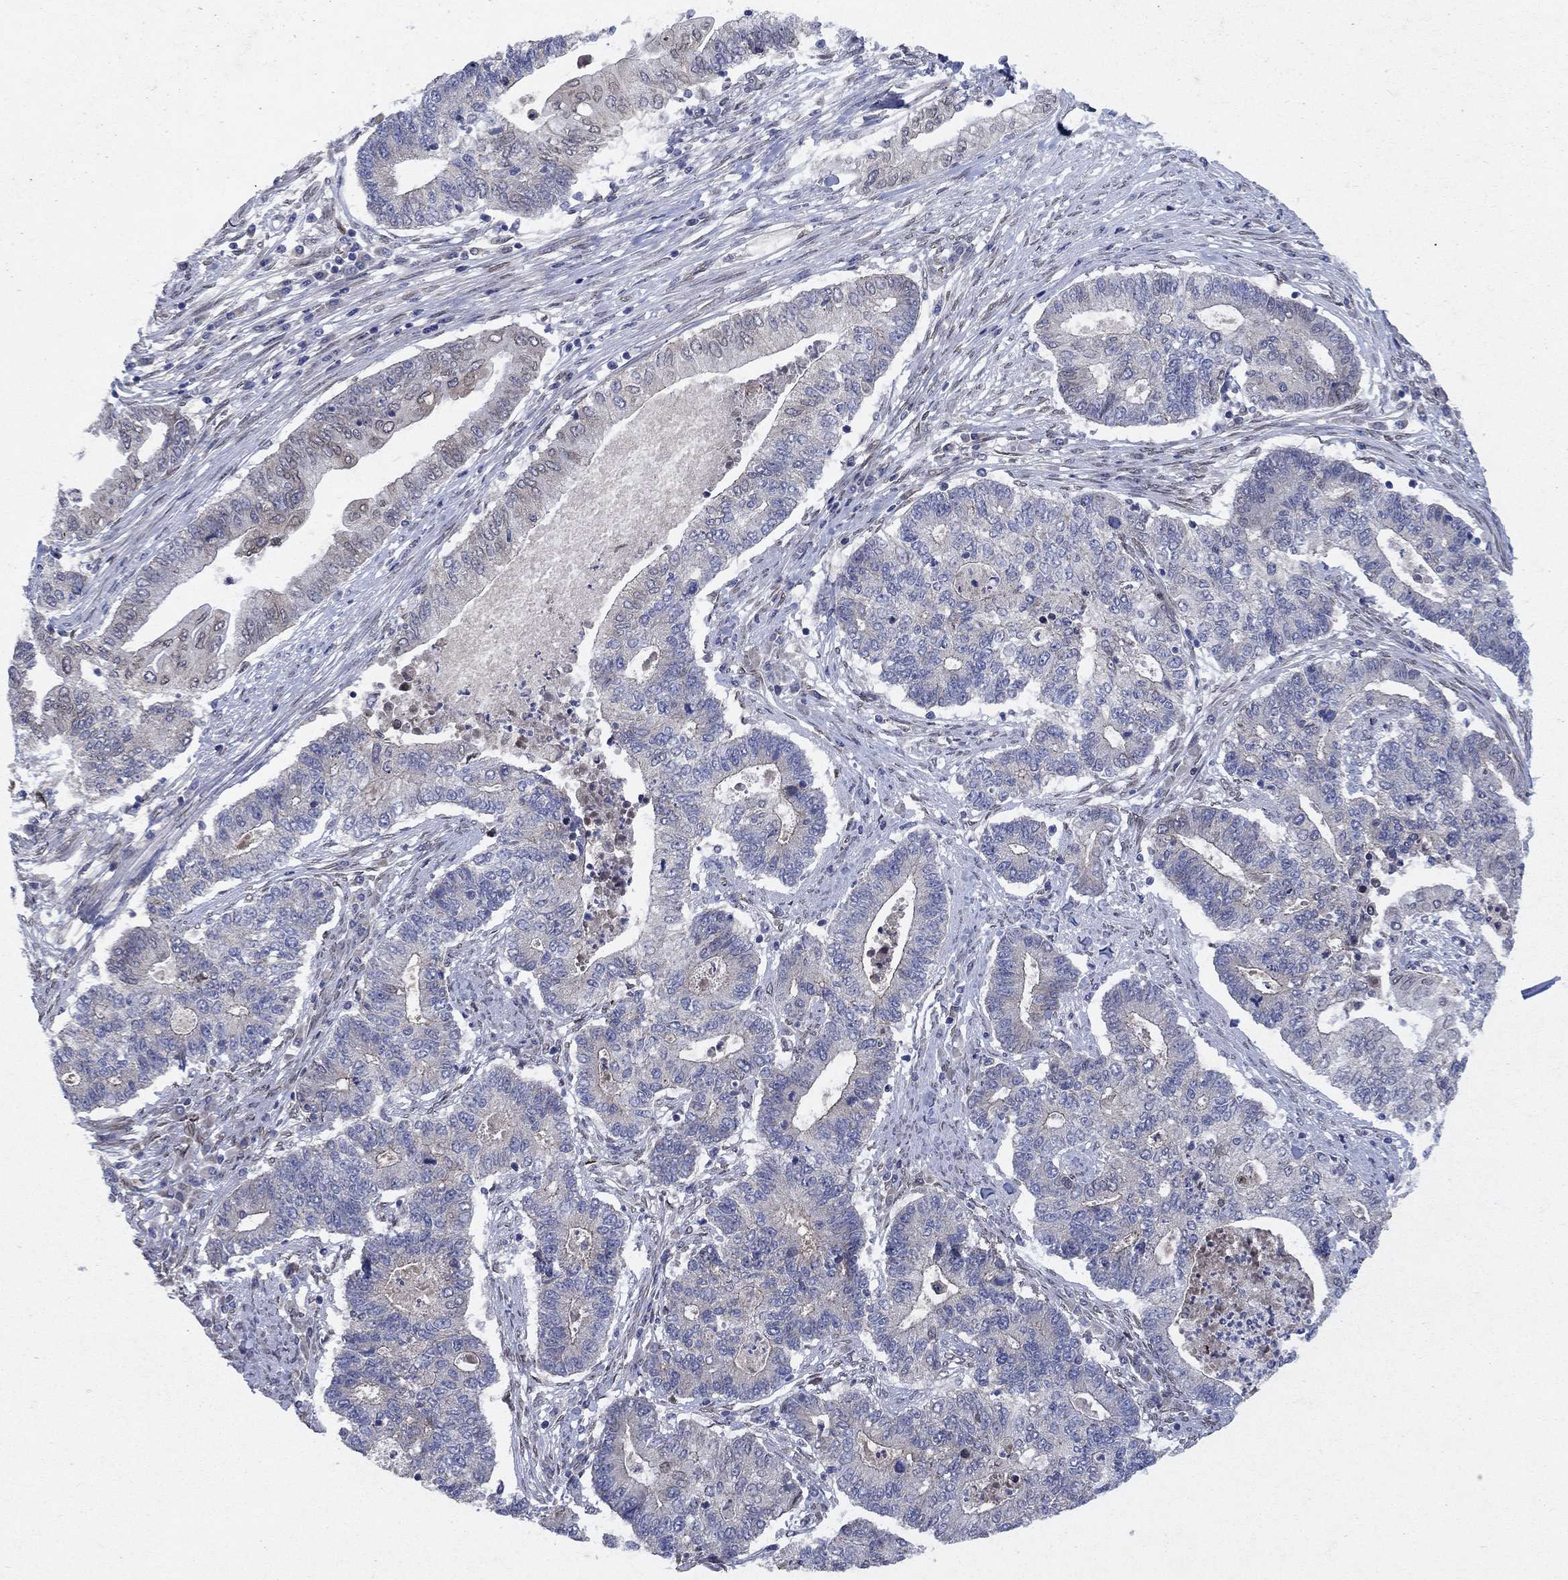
{"staining": {"intensity": "negative", "quantity": "none", "location": "none"}, "tissue": "endometrial cancer", "cell_type": "Tumor cells", "image_type": "cancer", "snomed": [{"axis": "morphology", "description": "Adenocarcinoma, NOS"}, {"axis": "topography", "description": "Uterus"}, {"axis": "topography", "description": "Endometrium"}], "caption": "DAB immunohistochemical staining of human endometrial cancer (adenocarcinoma) shows no significant staining in tumor cells.", "gene": "EMC9", "patient": {"sex": "female", "age": 54}}